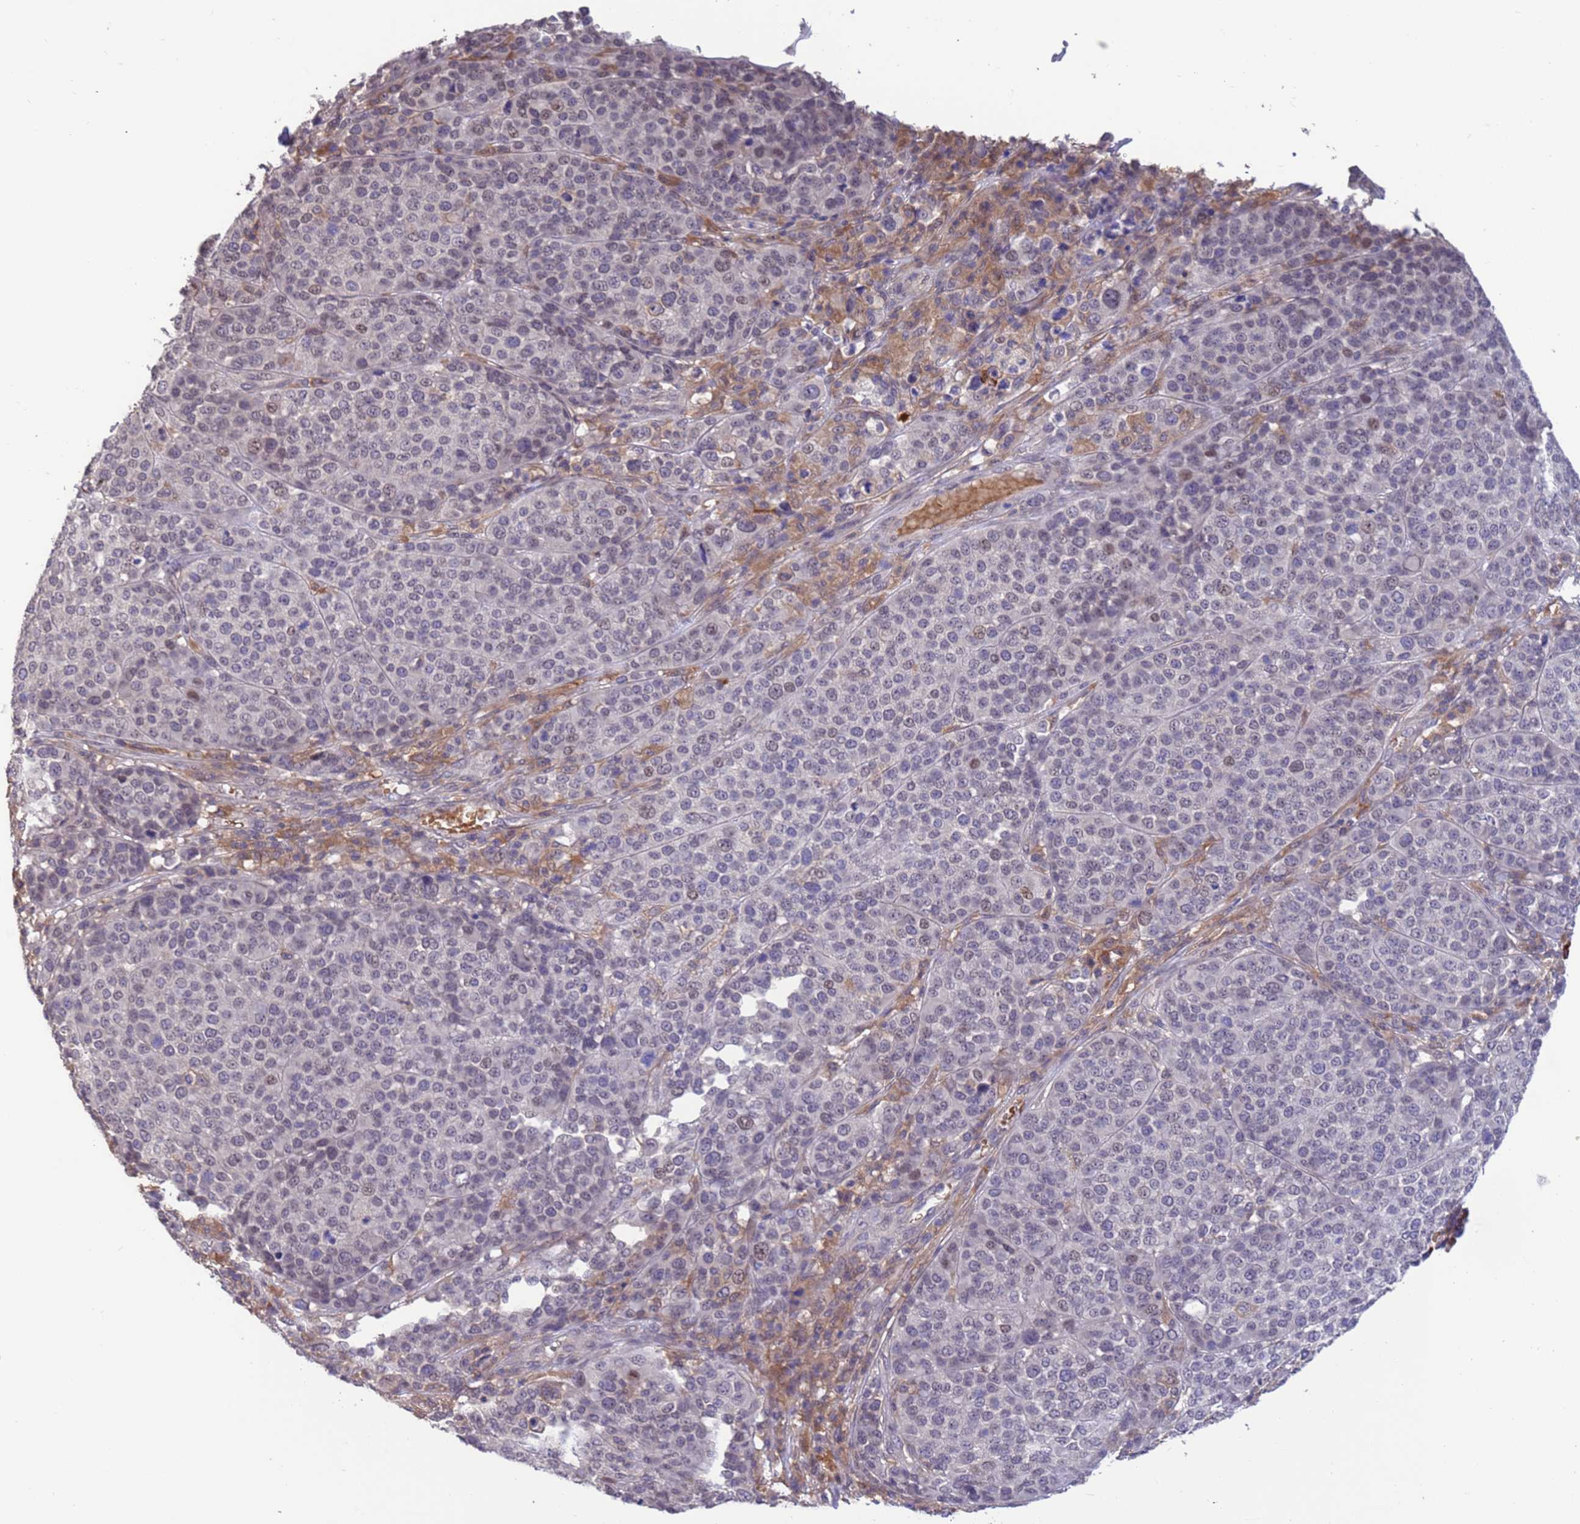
{"staining": {"intensity": "negative", "quantity": "none", "location": "none"}, "tissue": "melanoma", "cell_type": "Tumor cells", "image_type": "cancer", "snomed": [{"axis": "morphology", "description": "Malignant melanoma, Metastatic site"}, {"axis": "topography", "description": "Lymph node"}], "caption": "IHC of melanoma displays no expression in tumor cells.", "gene": "AMPD3", "patient": {"sex": "male", "age": 44}}